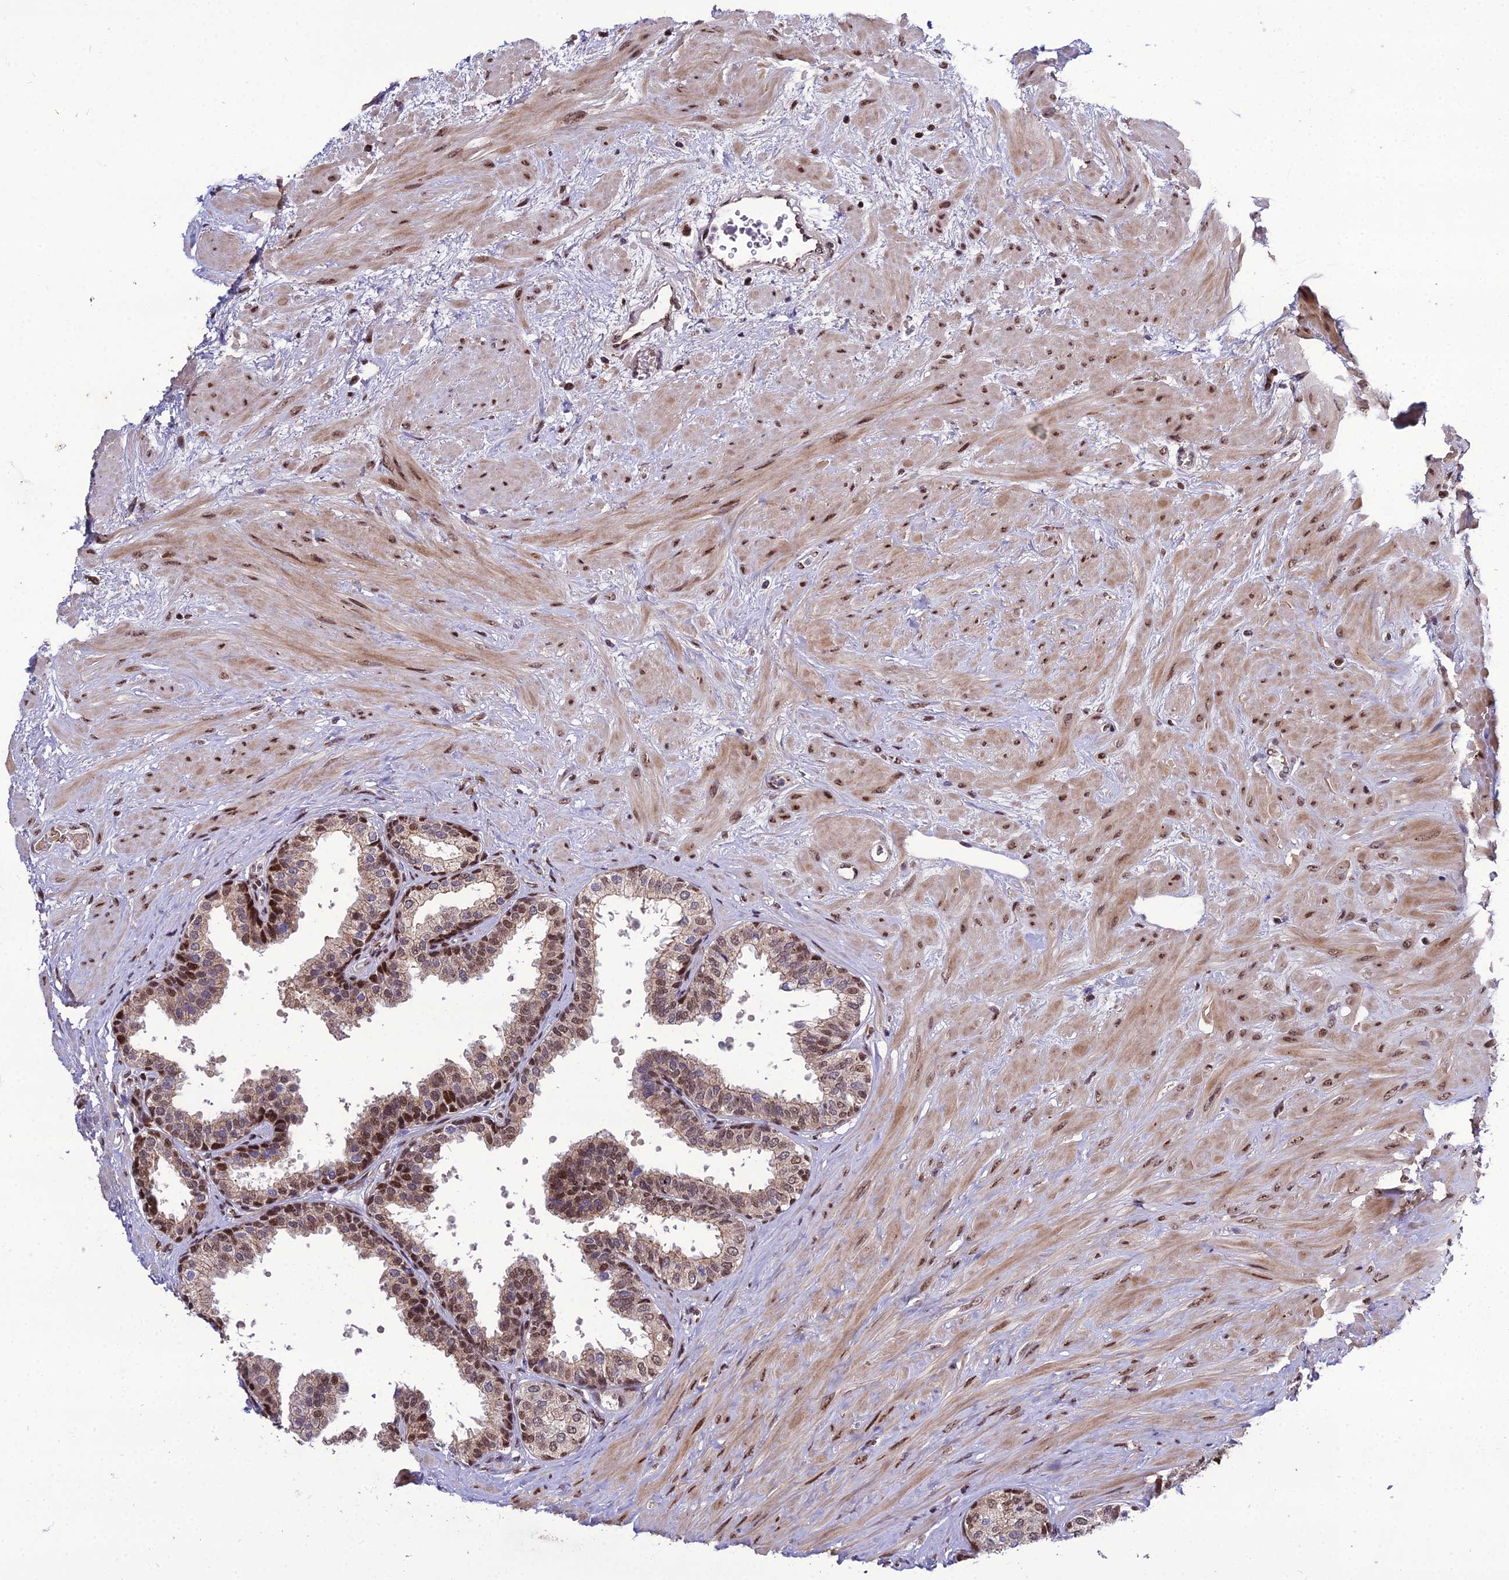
{"staining": {"intensity": "moderate", "quantity": "25%-75%", "location": "cytoplasmic/membranous,nuclear"}, "tissue": "prostate", "cell_type": "Glandular cells", "image_type": "normal", "snomed": [{"axis": "morphology", "description": "Normal tissue, NOS"}, {"axis": "topography", "description": "Prostate"}], "caption": "Benign prostate exhibits moderate cytoplasmic/membranous,nuclear staining in approximately 25%-75% of glandular cells, visualized by immunohistochemistry.", "gene": "ARL2", "patient": {"sex": "male", "age": 48}}